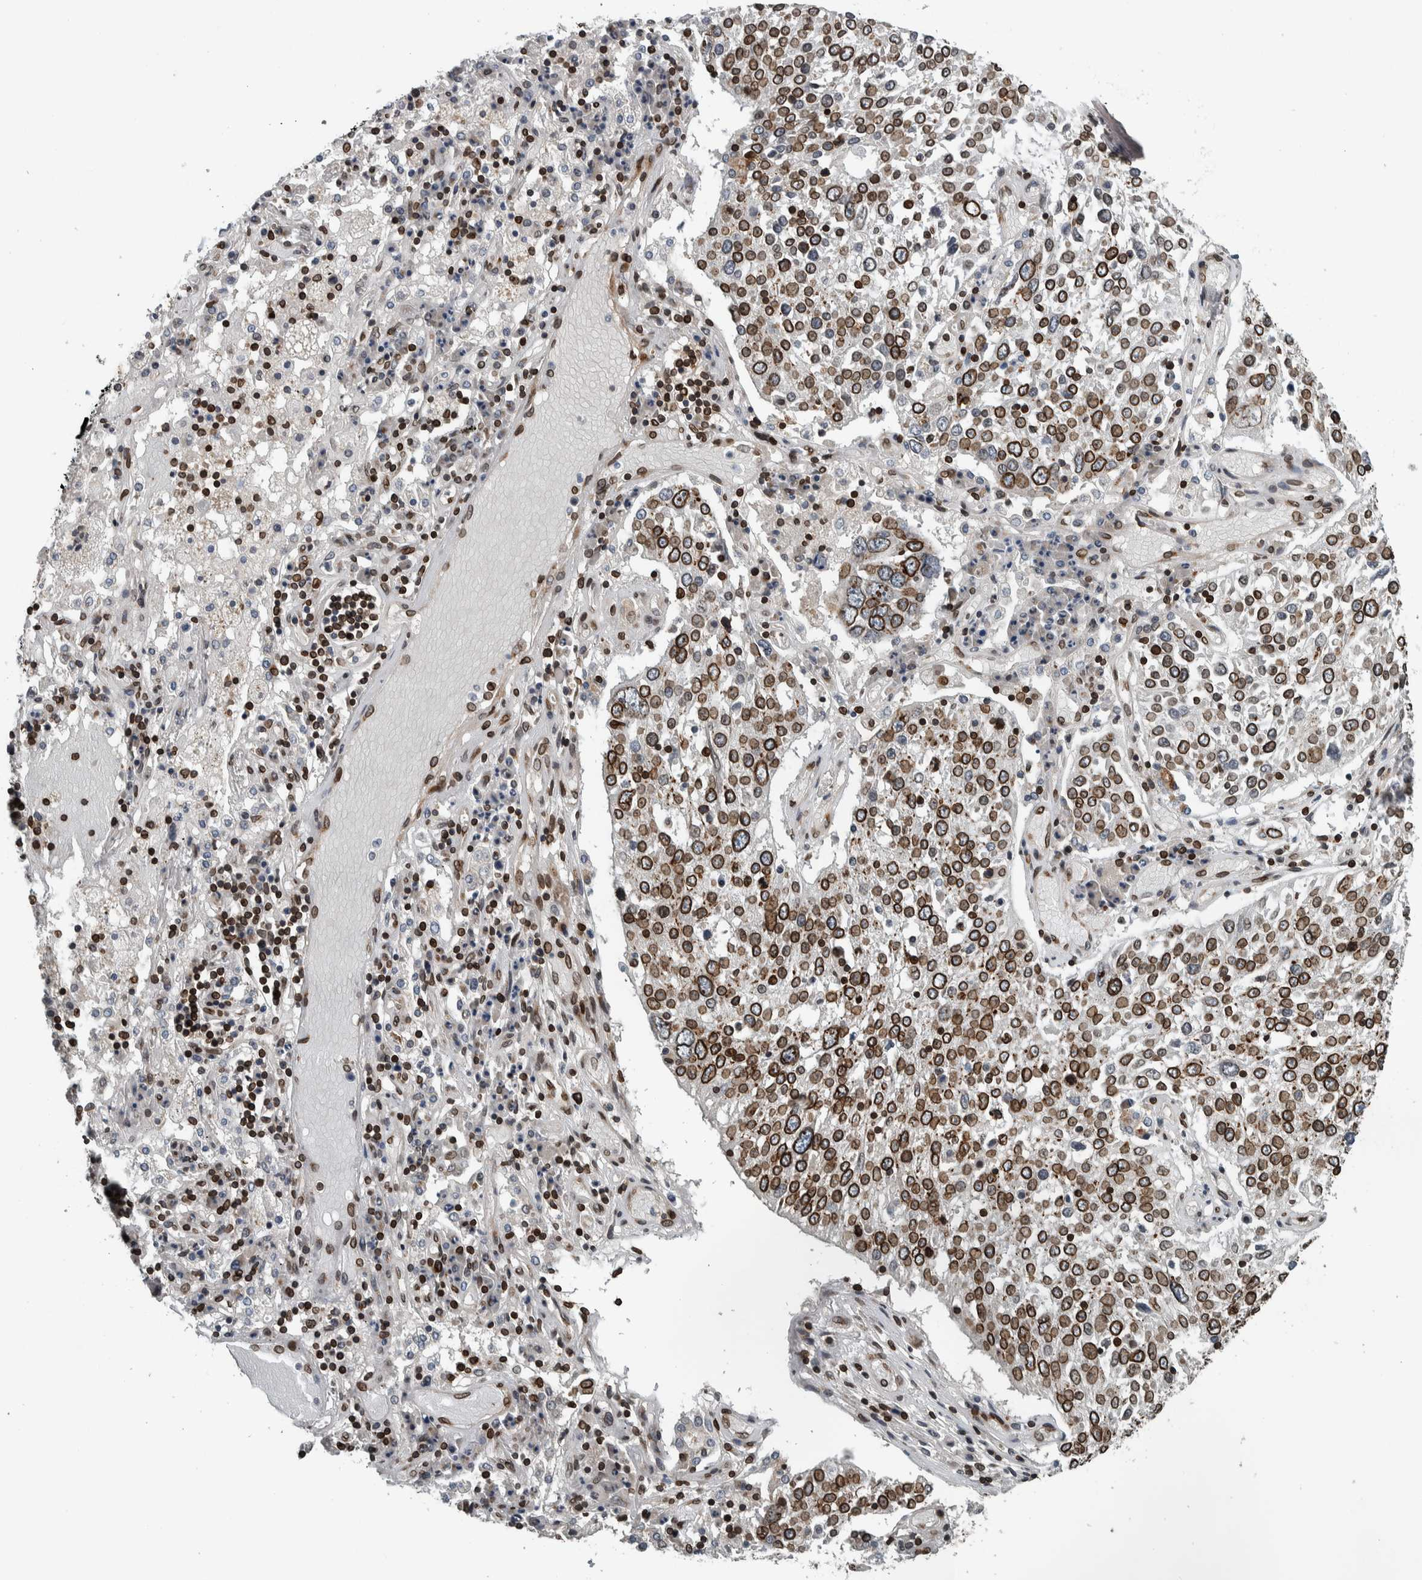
{"staining": {"intensity": "strong", "quantity": ">75%", "location": "cytoplasmic/membranous,nuclear"}, "tissue": "lung cancer", "cell_type": "Tumor cells", "image_type": "cancer", "snomed": [{"axis": "morphology", "description": "Squamous cell carcinoma, NOS"}, {"axis": "topography", "description": "Lung"}], "caption": "The histopathology image shows immunohistochemical staining of lung cancer. There is strong cytoplasmic/membranous and nuclear staining is seen in approximately >75% of tumor cells.", "gene": "FAM135B", "patient": {"sex": "male", "age": 65}}